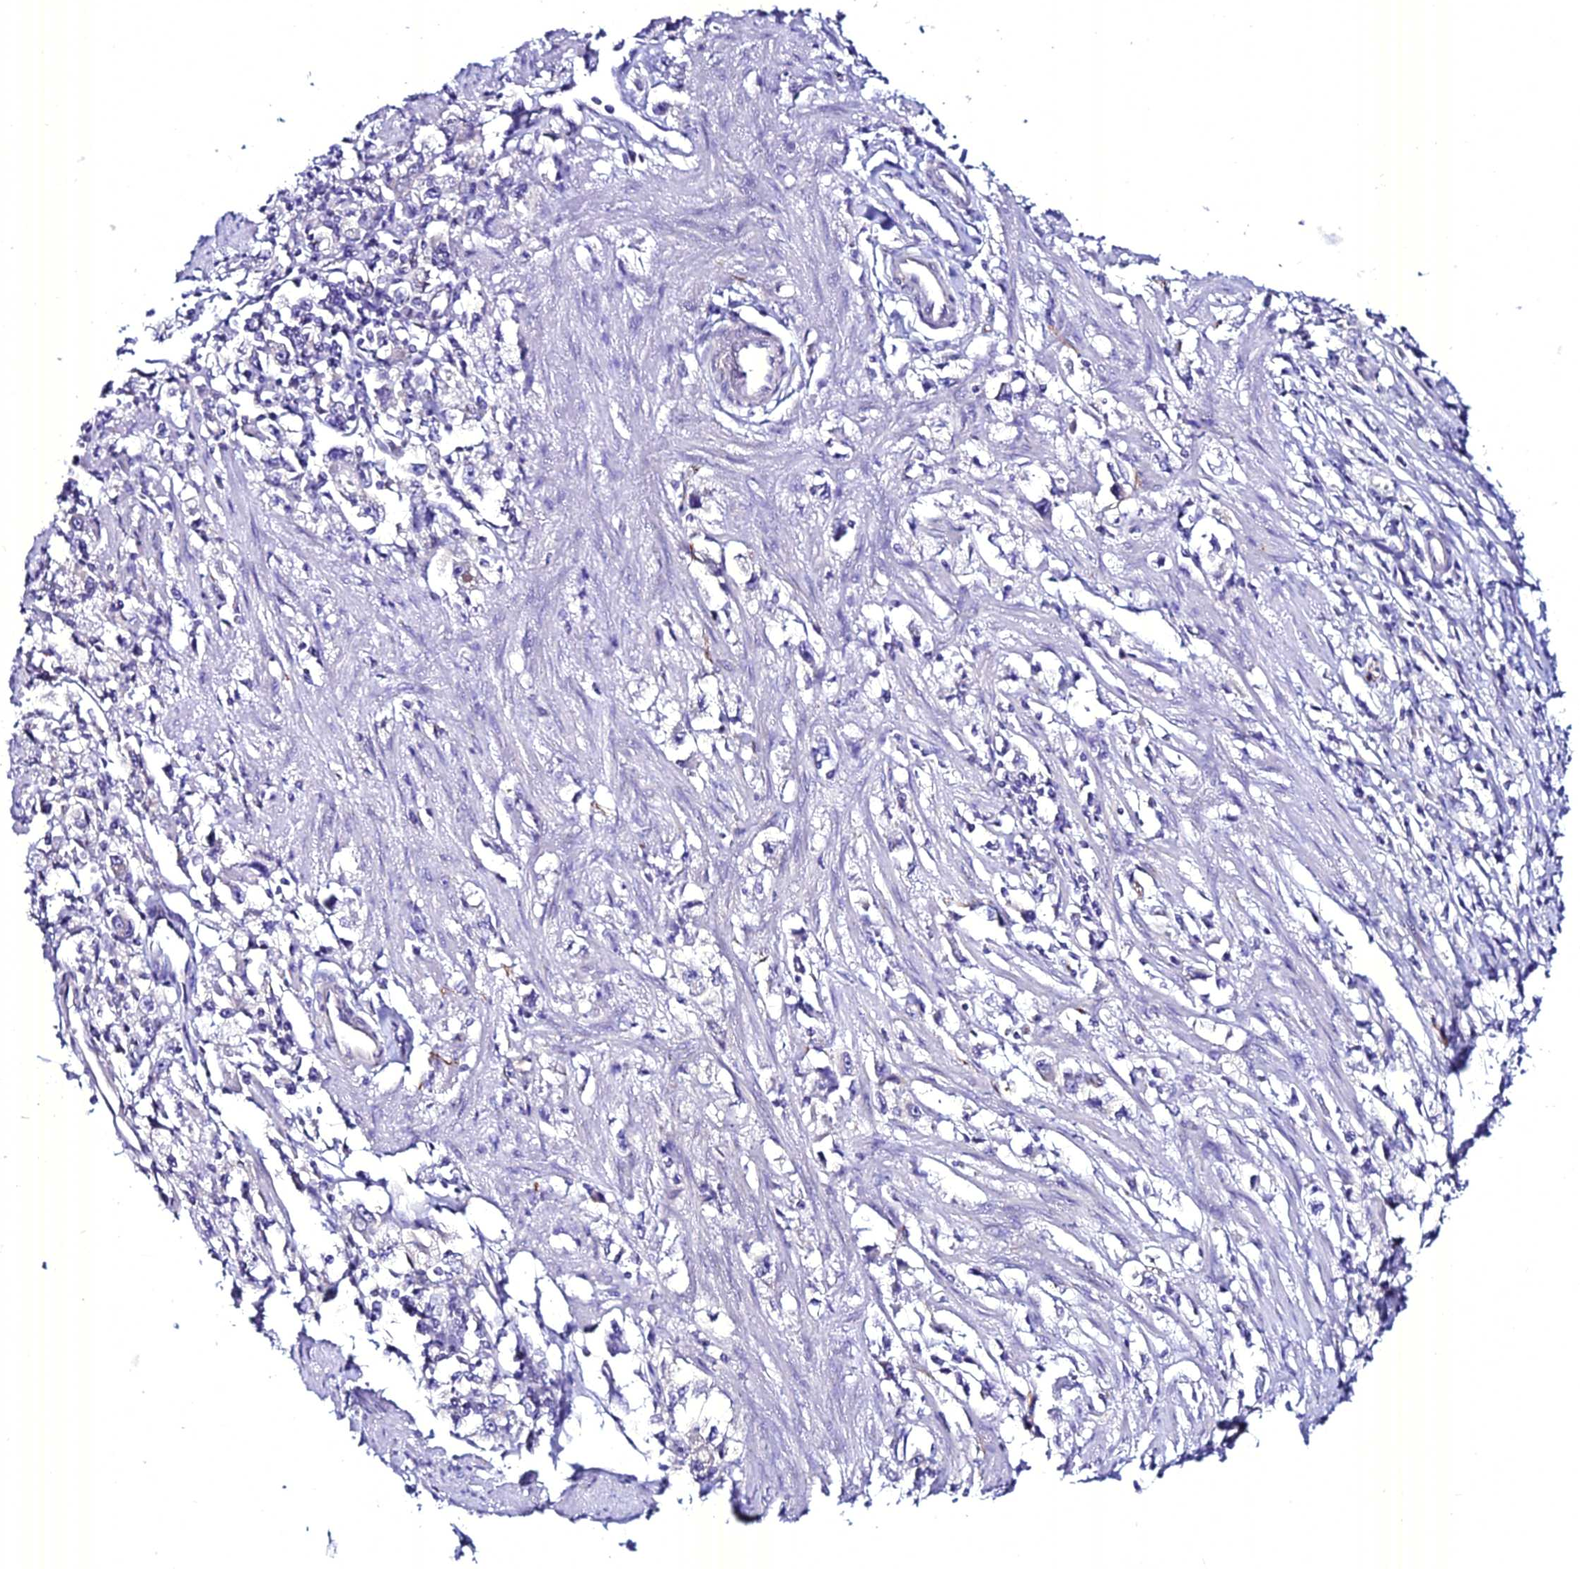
{"staining": {"intensity": "negative", "quantity": "none", "location": "none"}, "tissue": "stomach cancer", "cell_type": "Tumor cells", "image_type": "cancer", "snomed": [{"axis": "morphology", "description": "Adenocarcinoma, NOS"}, {"axis": "topography", "description": "Stomach"}], "caption": "This is an IHC image of stomach cancer. There is no positivity in tumor cells.", "gene": "ATG16L2", "patient": {"sex": "female", "age": 59}}